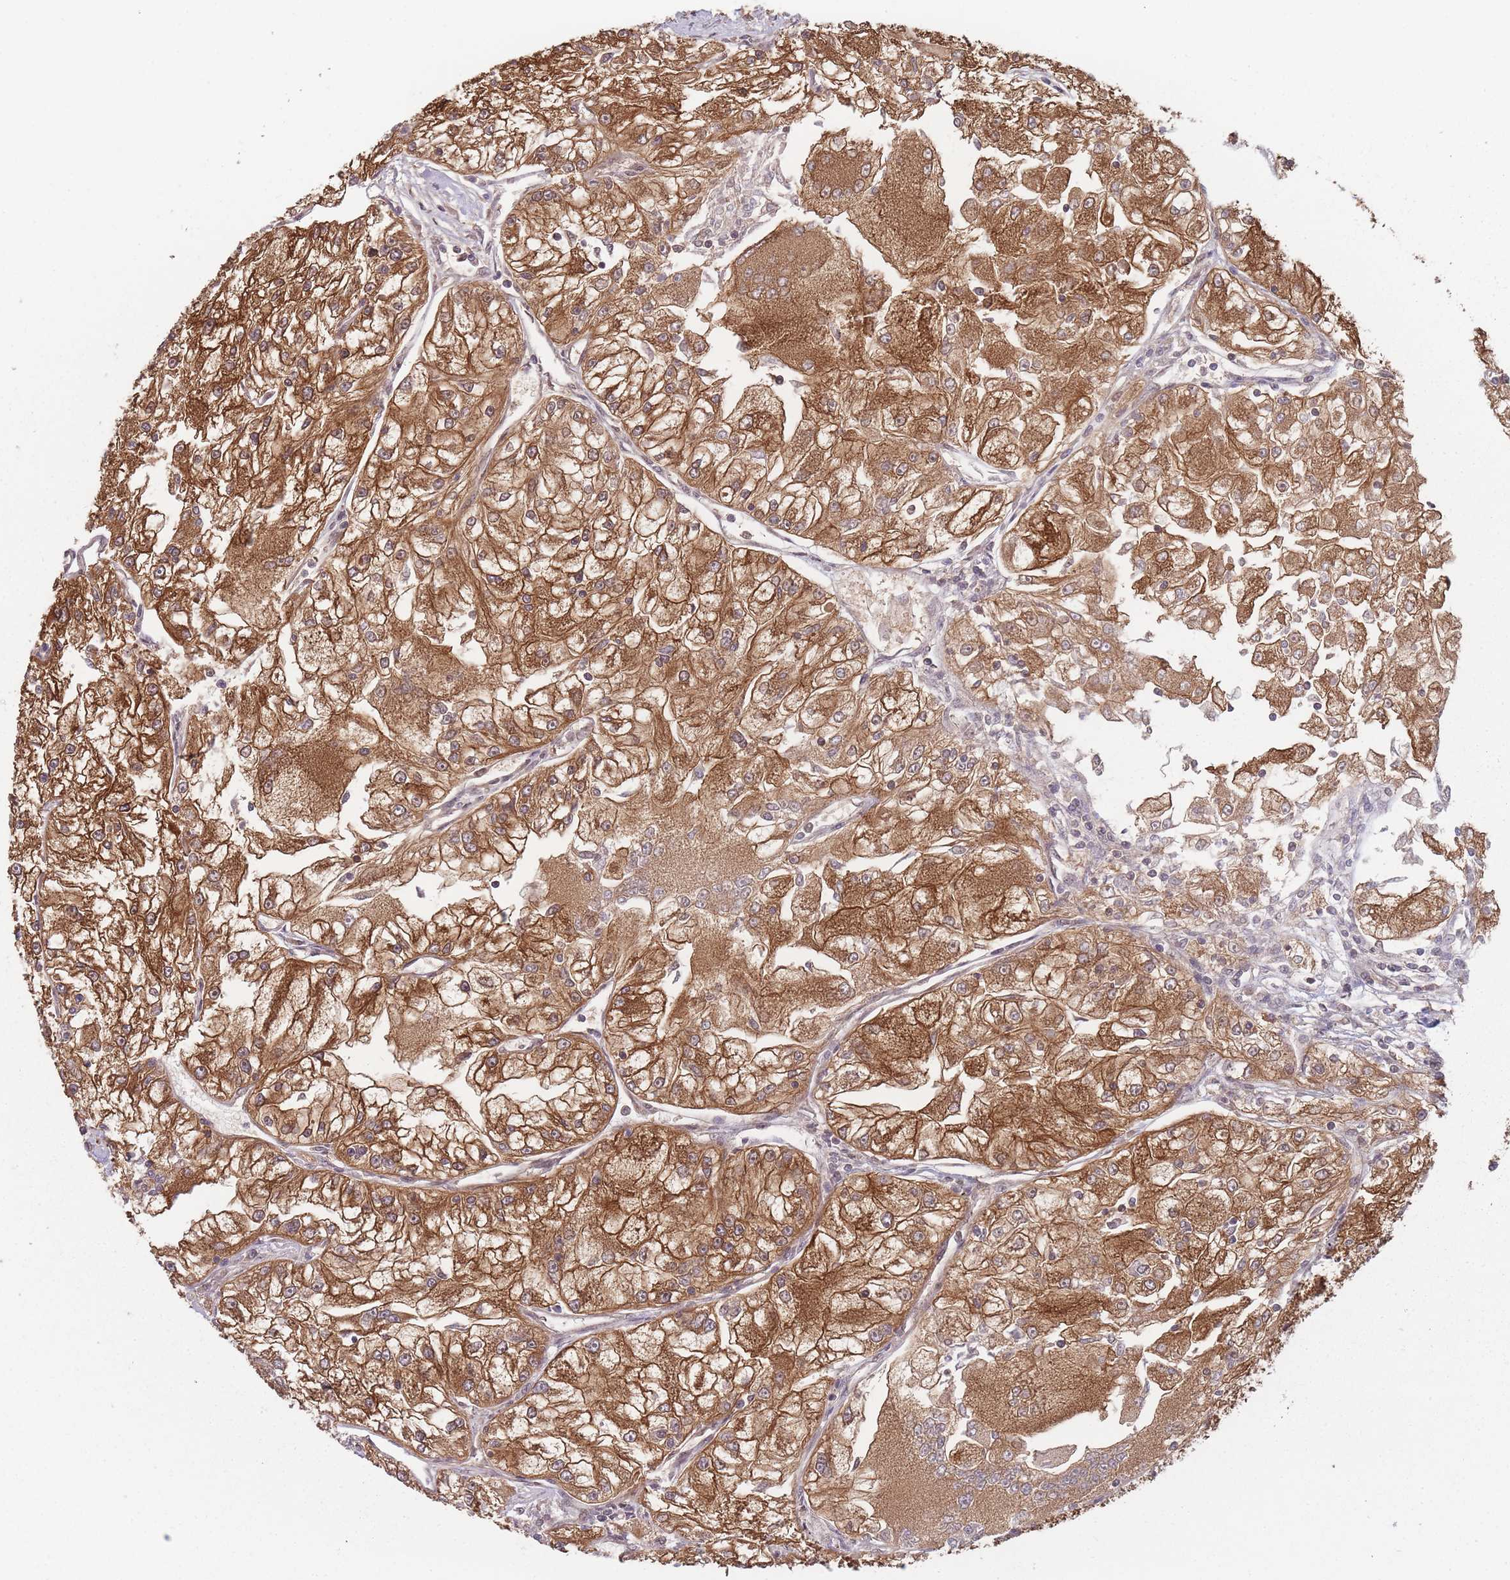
{"staining": {"intensity": "strong", "quantity": ">75%", "location": "cytoplasmic/membranous"}, "tissue": "renal cancer", "cell_type": "Tumor cells", "image_type": "cancer", "snomed": [{"axis": "morphology", "description": "Adenocarcinoma, NOS"}, {"axis": "topography", "description": "Kidney"}], "caption": "Renal adenocarcinoma stained with DAB IHC exhibits high levels of strong cytoplasmic/membranous positivity in approximately >75% of tumor cells.", "gene": "PPP6R3", "patient": {"sex": "female", "age": 72}}